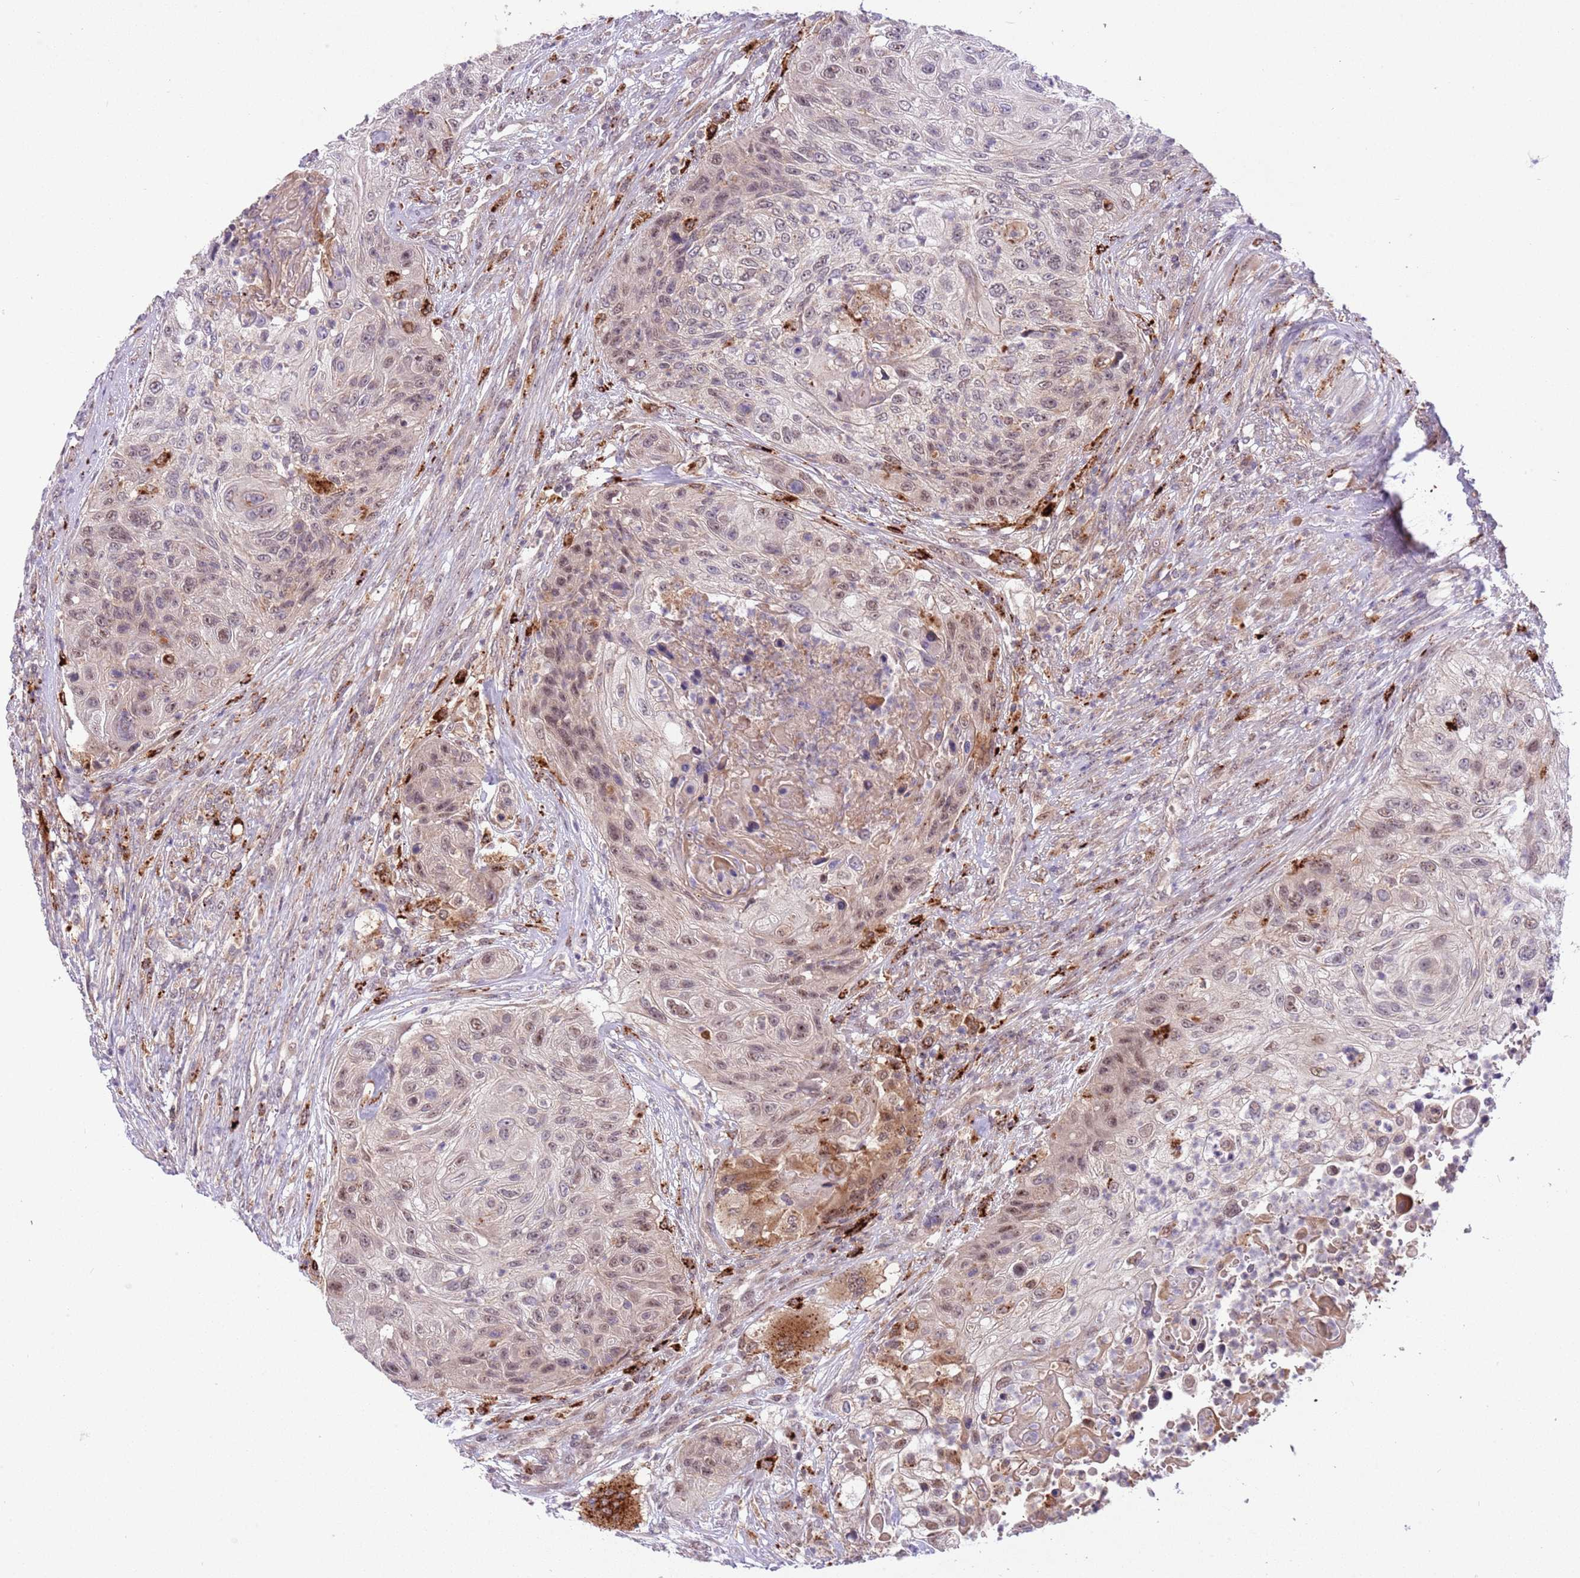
{"staining": {"intensity": "weak", "quantity": "<25%", "location": "cytoplasmic/membranous,nuclear"}, "tissue": "urothelial cancer", "cell_type": "Tumor cells", "image_type": "cancer", "snomed": [{"axis": "morphology", "description": "Urothelial carcinoma, High grade"}, {"axis": "topography", "description": "Urinary bladder"}], "caption": "High power microscopy micrograph of an immunohistochemistry (IHC) histopathology image of urothelial carcinoma (high-grade), revealing no significant expression in tumor cells.", "gene": "TRIM27", "patient": {"sex": "female", "age": 60}}